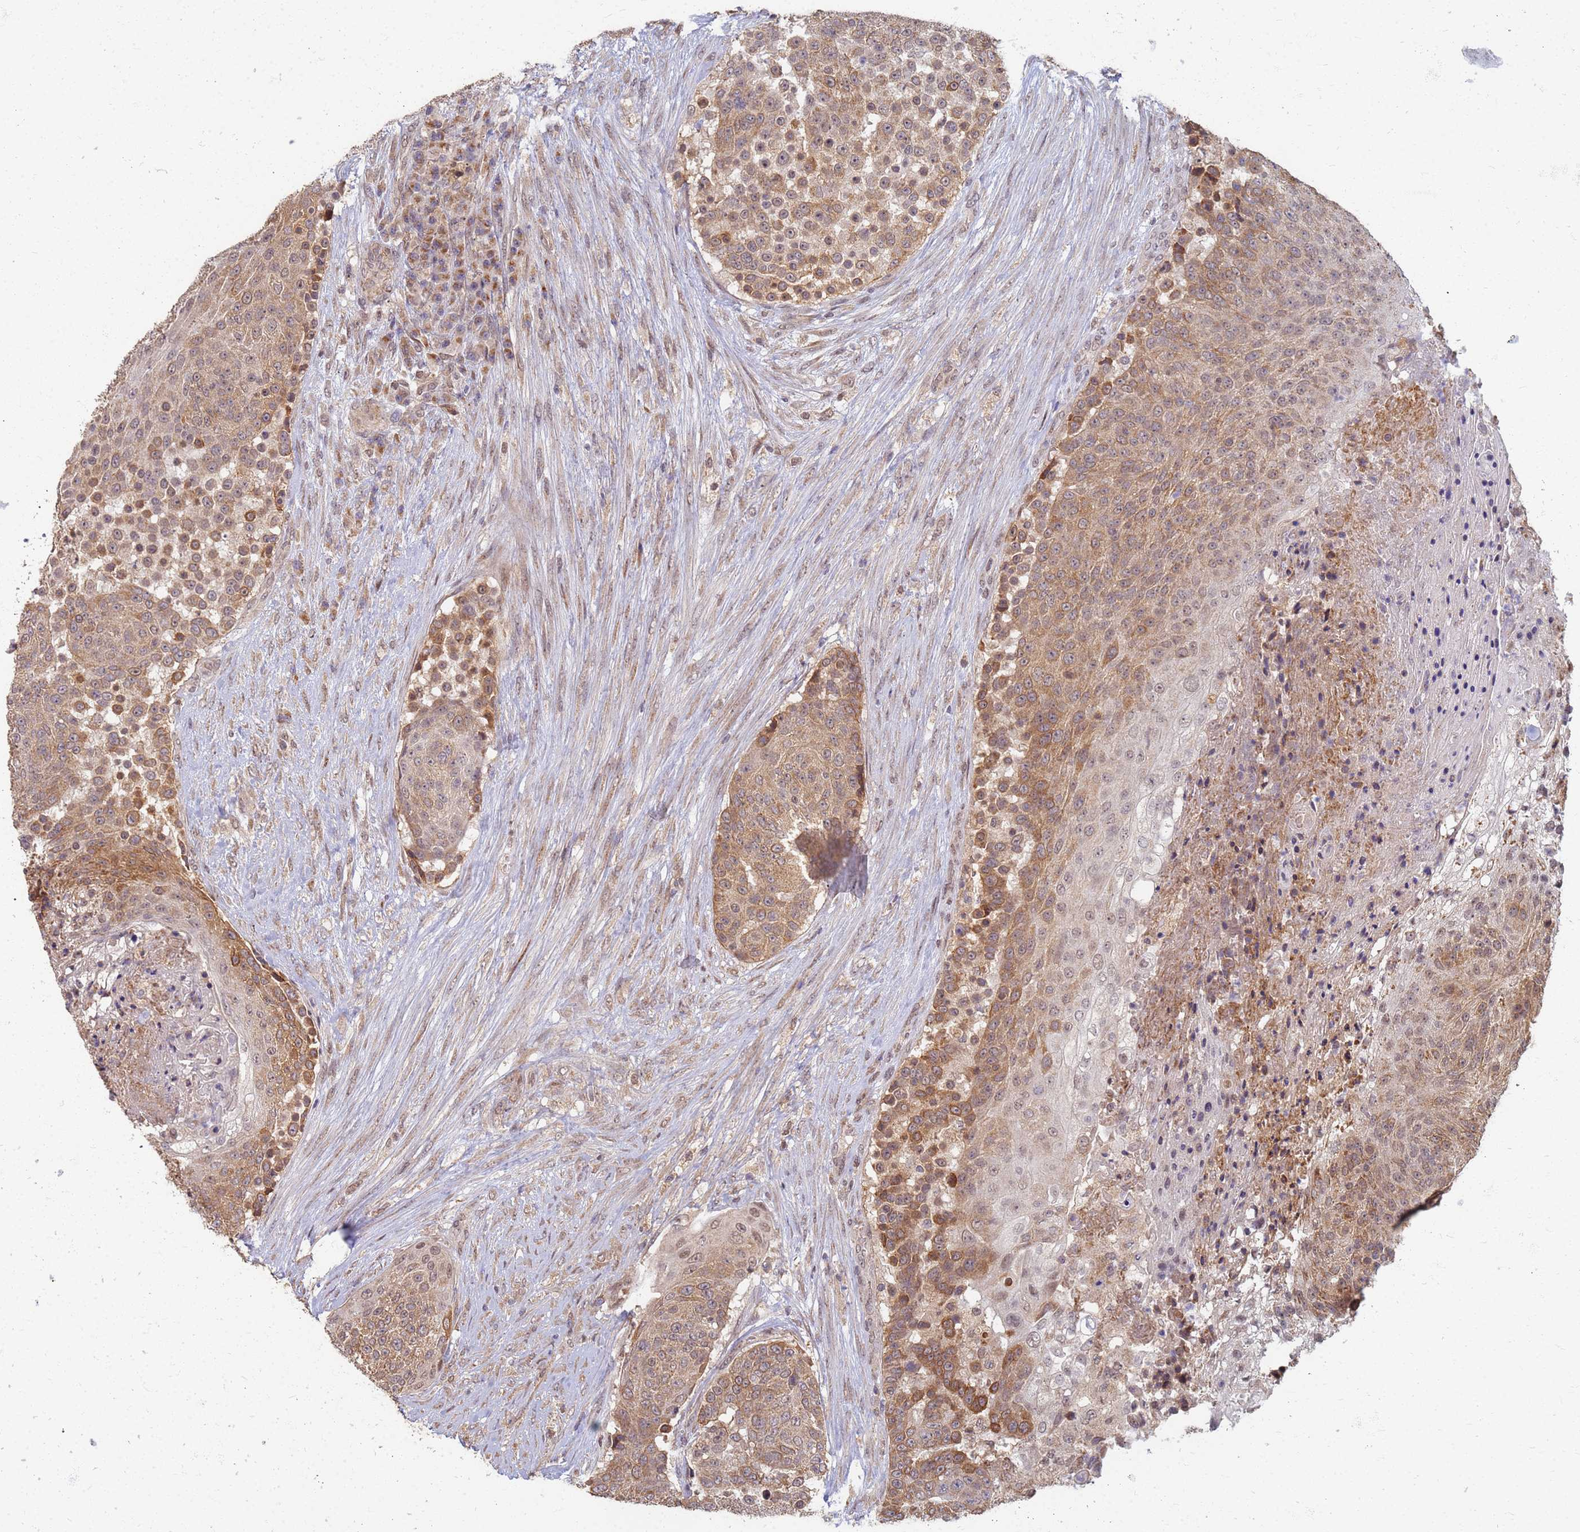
{"staining": {"intensity": "moderate", "quantity": ">75%", "location": "cytoplasmic/membranous,nuclear"}, "tissue": "urothelial cancer", "cell_type": "Tumor cells", "image_type": "cancer", "snomed": [{"axis": "morphology", "description": "Urothelial carcinoma, High grade"}, {"axis": "topography", "description": "Urinary bladder"}], "caption": "An immunohistochemistry (IHC) photomicrograph of neoplastic tissue is shown. Protein staining in brown highlights moderate cytoplasmic/membranous and nuclear positivity in urothelial cancer within tumor cells. (Brightfield microscopy of DAB IHC at high magnification).", "gene": "ITGB4", "patient": {"sex": "female", "age": 63}}